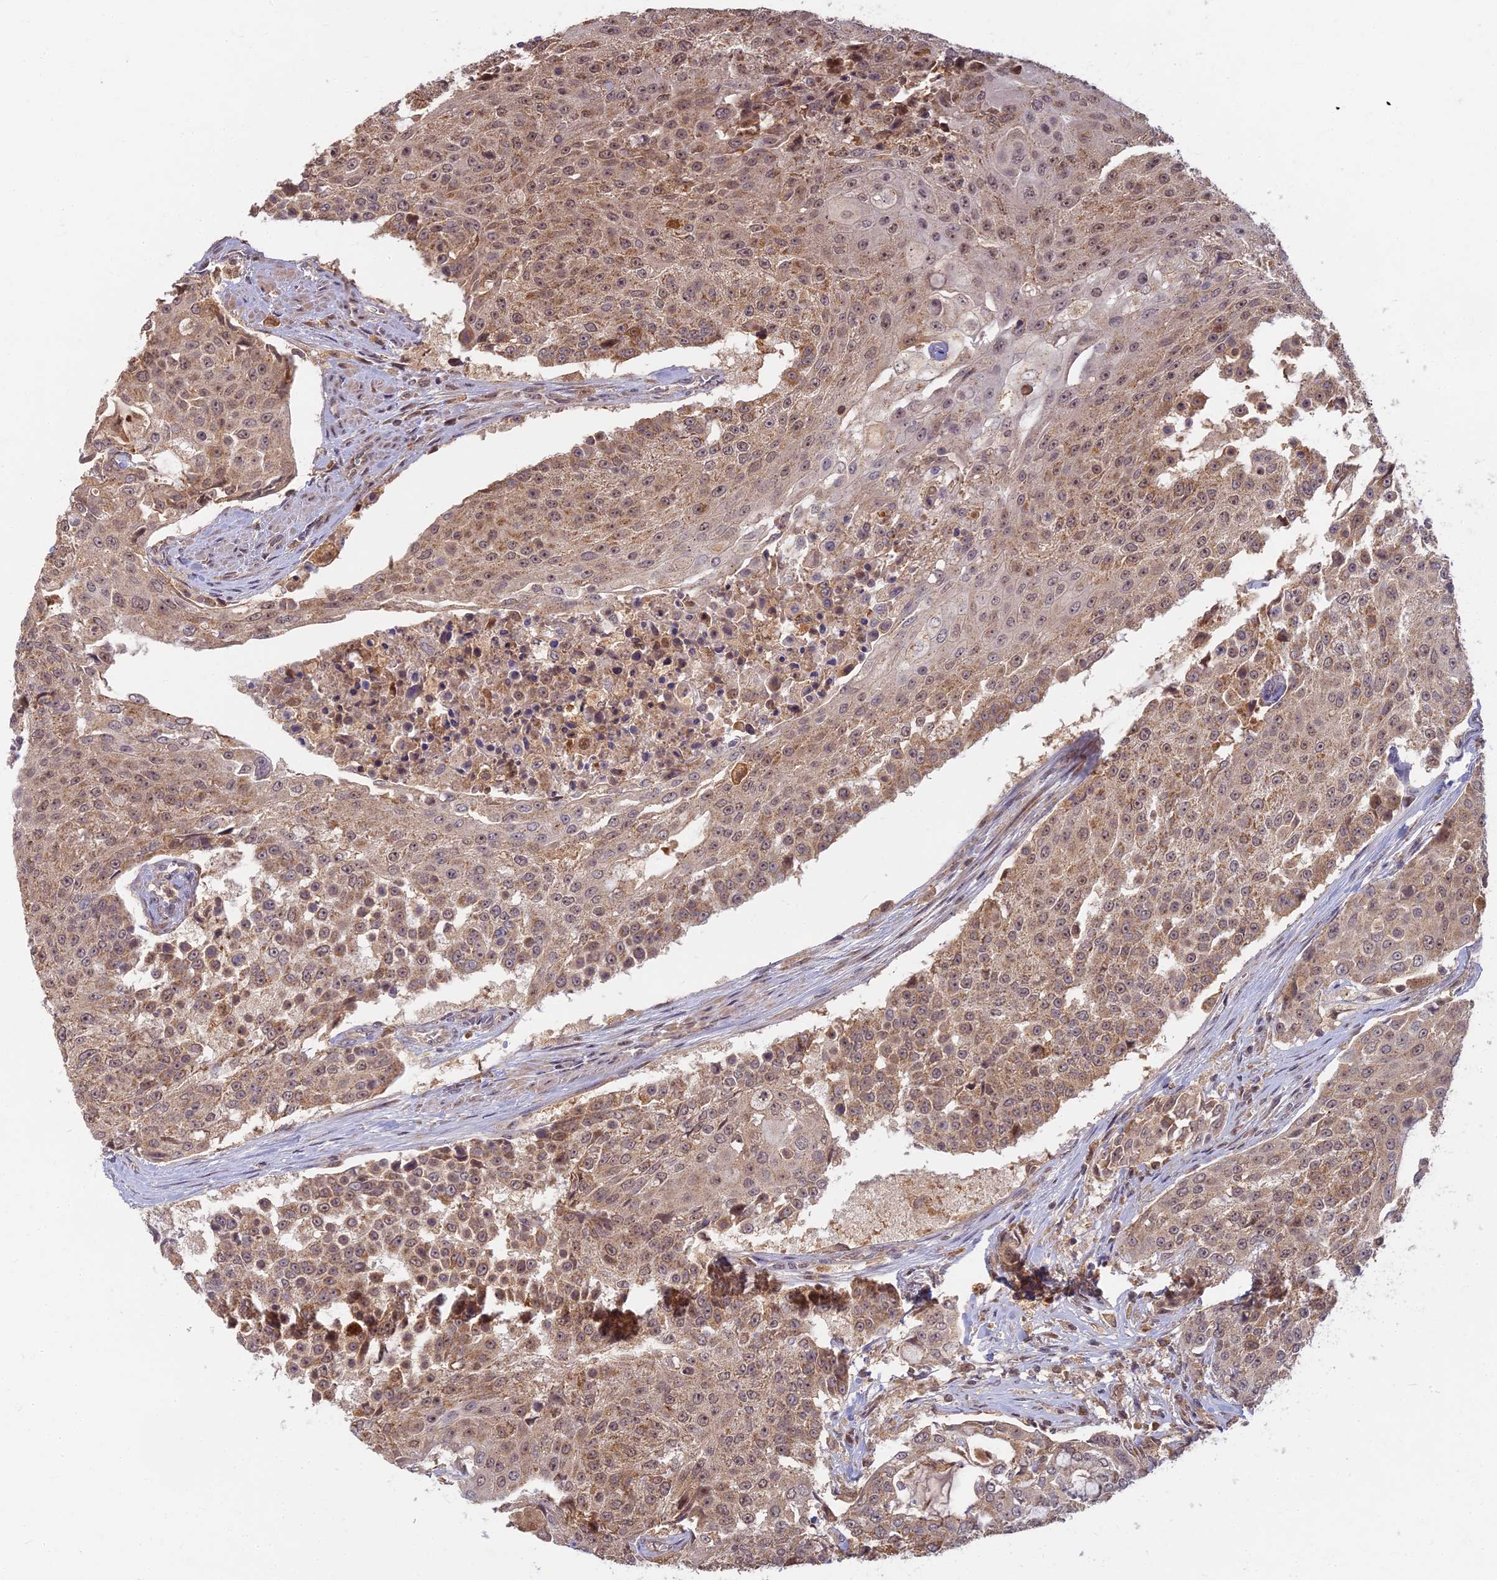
{"staining": {"intensity": "moderate", "quantity": ">75%", "location": "cytoplasmic/membranous"}, "tissue": "urothelial cancer", "cell_type": "Tumor cells", "image_type": "cancer", "snomed": [{"axis": "morphology", "description": "Urothelial carcinoma, High grade"}, {"axis": "topography", "description": "Urinary bladder"}], "caption": "High-magnification brightfield microscopy of high-grade urothelial carcinoma stained with DAB (3,3'-diaminobenzidine) (brown) and counterstained with hematoxylin (blue). tumor cells exhibit moderate cytoplasmic/membranous positivity is identified in about>75% of cells. (DAB IHC with brightfield microscopy, high magnification).", "gene": "RGL3", "patient": {"sex": "female", "age": 63}}